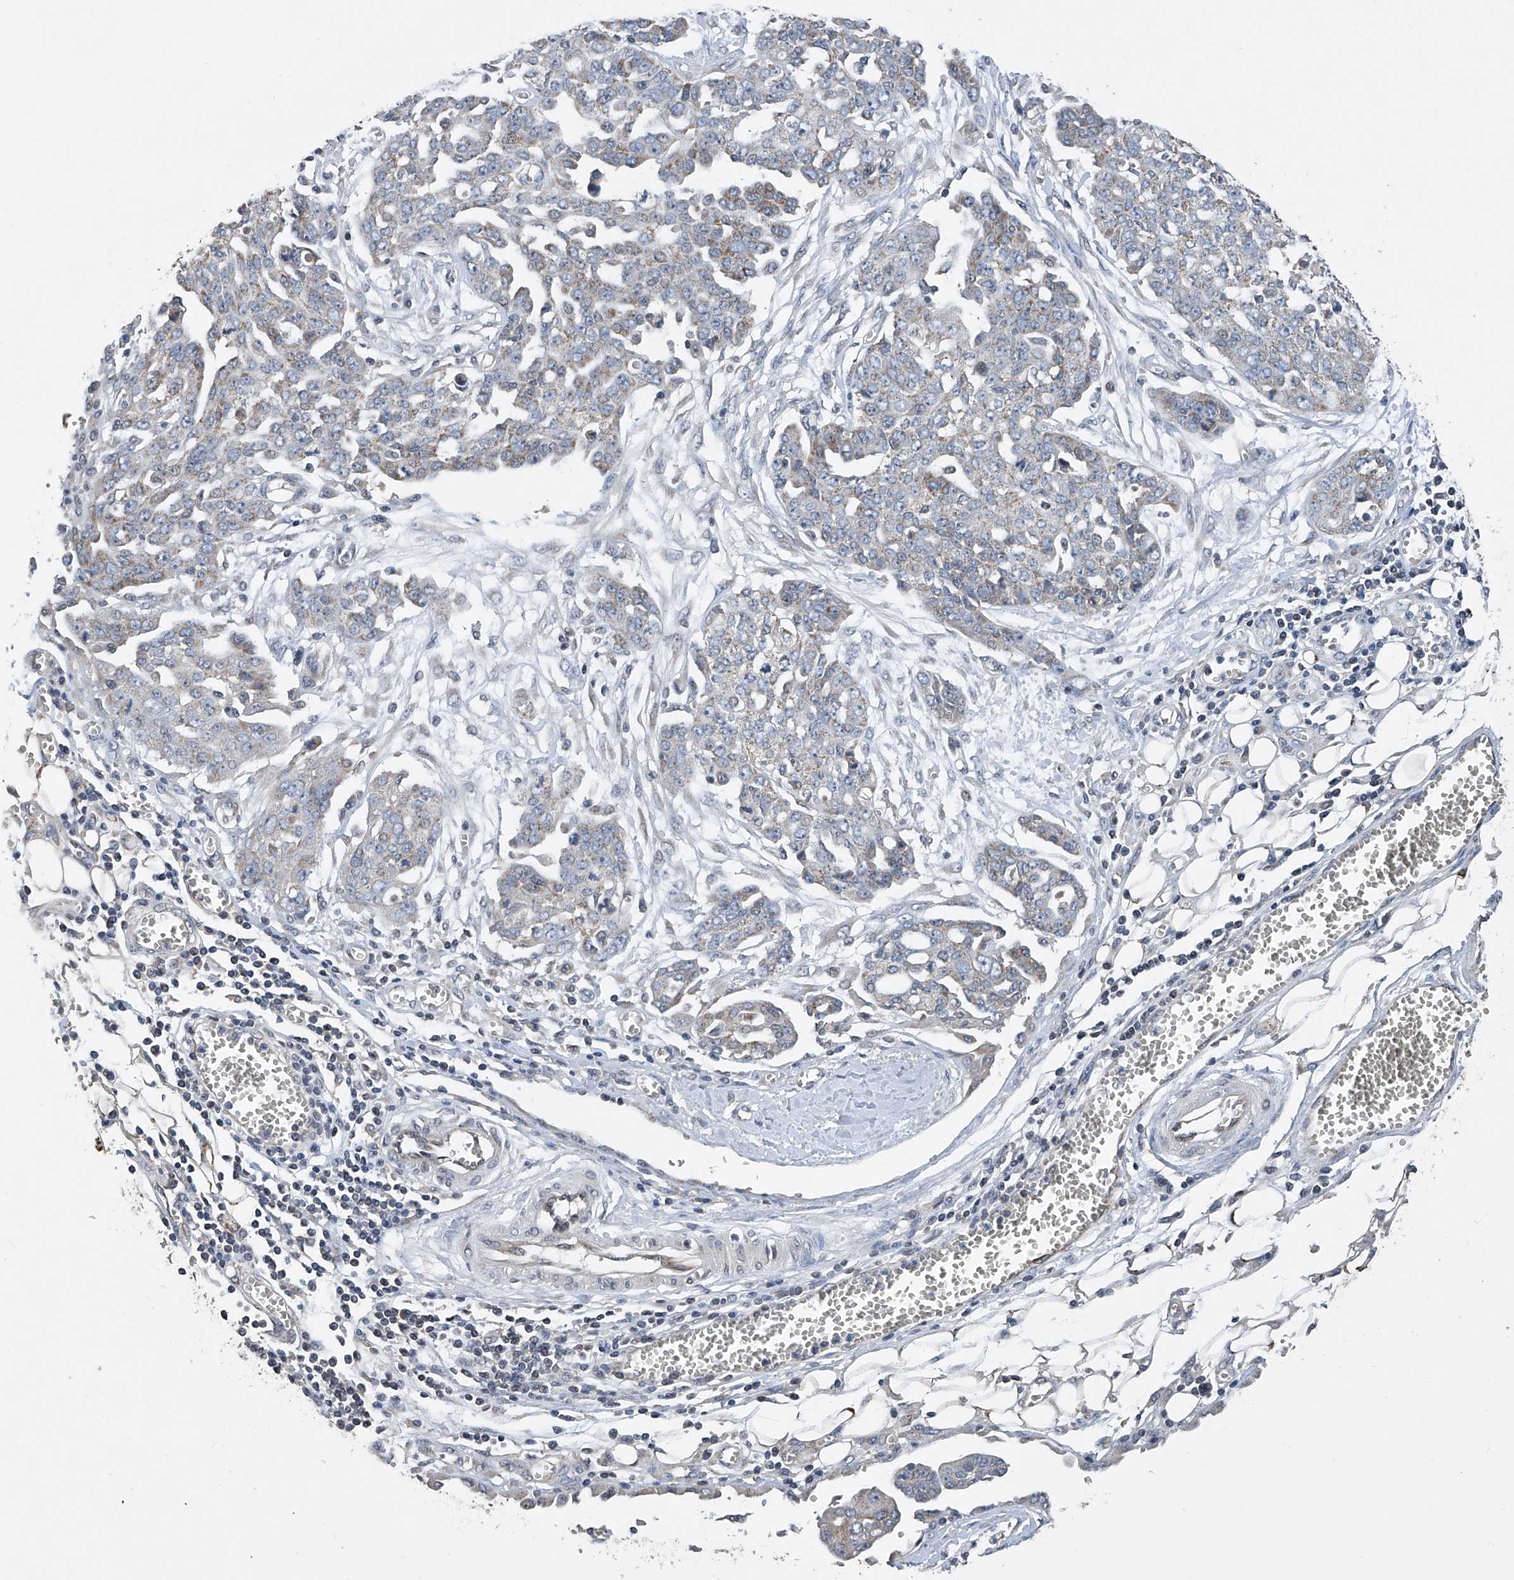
{"staining": {"intensity": "weak", "quantity": "<25%", "location": "cytoplasmic/membranous"}, "tissue": "ovarian cancer", "cell_type": "Tumor cells", "image_type": "cancer", "snomed": [{"axis": "morphology", "description": "Cystadenocarcinoma, serous, NOS"}, {"axis": "topography", "description": "Soft tissue"}, {"axis": "topography", "description": "Ovary"}], "caption": "Immunohistochemistry photomicrograph of neoplastic tissue: human ovarian cancer (serous cystadenocarcinoma) stained with DAB (3,3'-diaminobenzidine) demonstrates no significant protein staining in tumor cells.", "gene": "BCKDHB", "patient": {"sex": "female", "age": 57}}